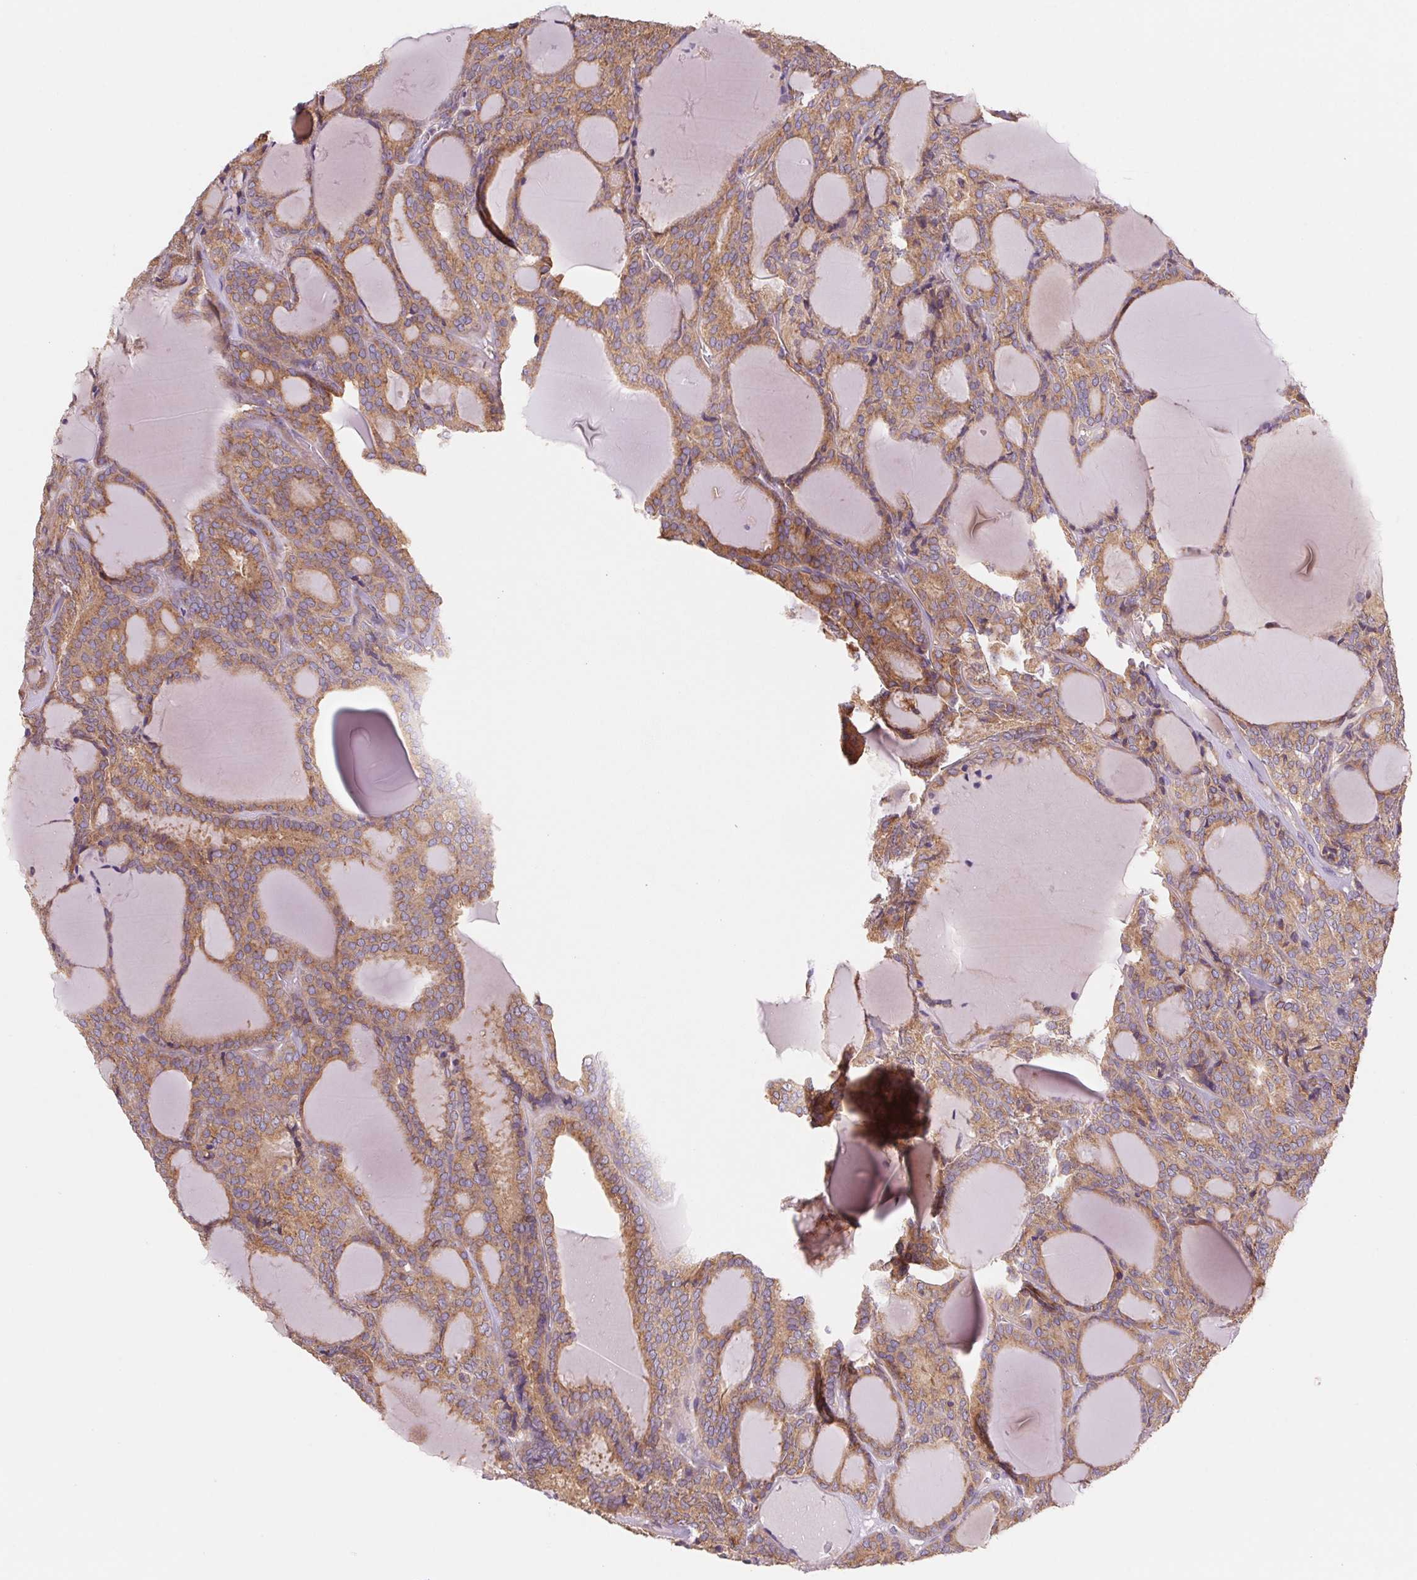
{"staining": {"intensity": "moderate", "quantity": ">75%", "location": "cytoplasmic/membranous"}, "tissue": "thyroid cancer", "cell_type": "Tumor cells", "image_type": "cancer", "snomed": [{"axis": "morphology", "description": "Follicular adenoma carcinoma, NOS"}, {"axis": "topography", "description": "Thyroid gland"}], "caption": "Immunohistochemical staining of thyroid cancer displays medium levels of moderate cytoplasmic/membranous positivity in approximately >75% of tumor cells. (DAB (3,3'-diaminobenzidine) IHC with brightfield microscopy, high magnification).", "gene": "RAB1A", "patient": {"sex": "male", "age": 74}}